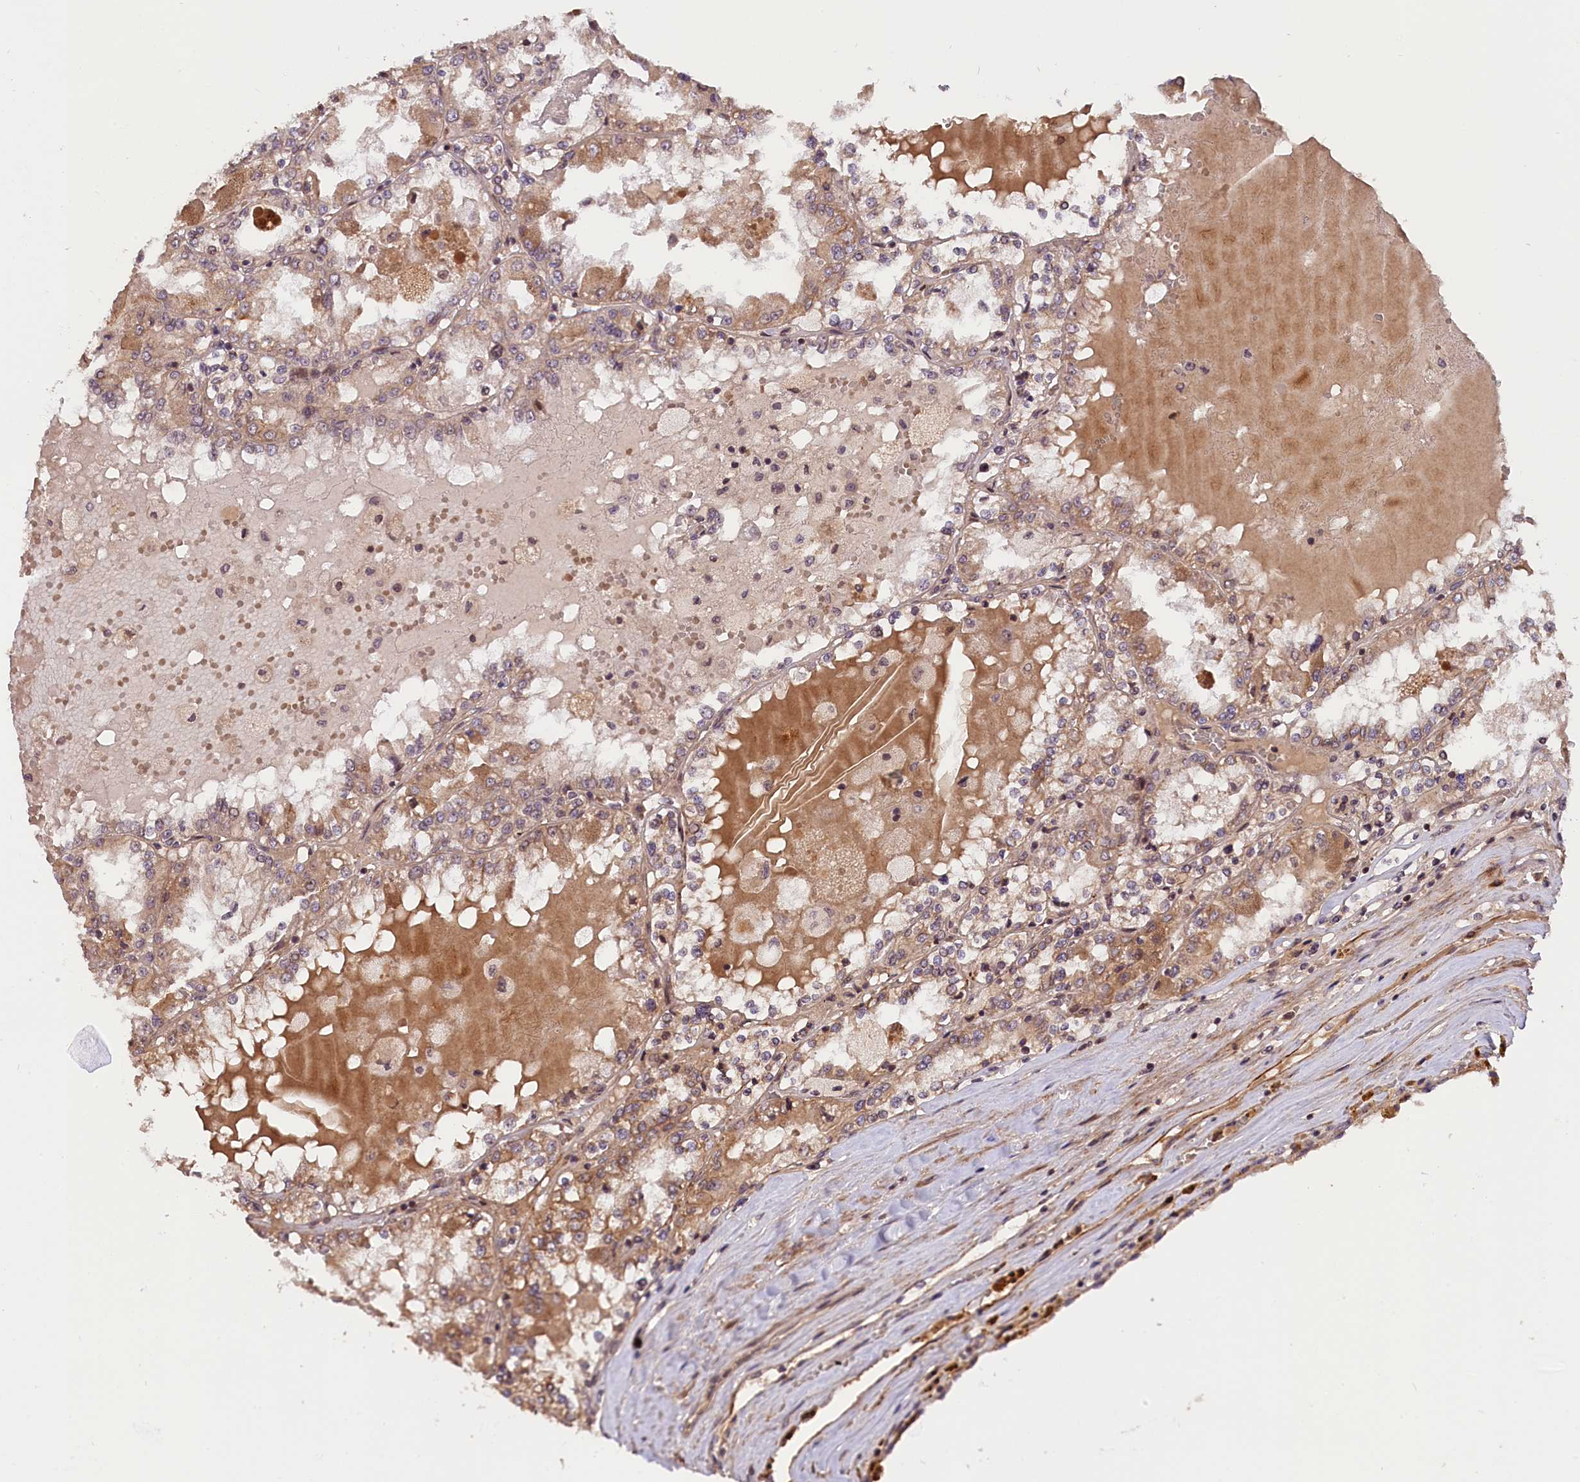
{"staining": {"intensity": "moderate", "quantity": "<25%", "location": "cytoplasmic/membranous"}, "tissue": "renal cancer", "cell_type": "Tumor cells", "image_type": "cancer", "snomed": [{"axis": "morphology", "description": "Adenocarcinoma, NOS"}, {"axis": "topography", "description": "Kidney"}], "caption": "The photomicrograph shows immunohistochemical staining of renal cancer (adenocarcinoma). There is moderate cytoplasmic/membranous positivity is appreciated in approximately <25% of tumor cells.", "gene": "ZNF480", "patient": {"sex": "female", "age": 56}}